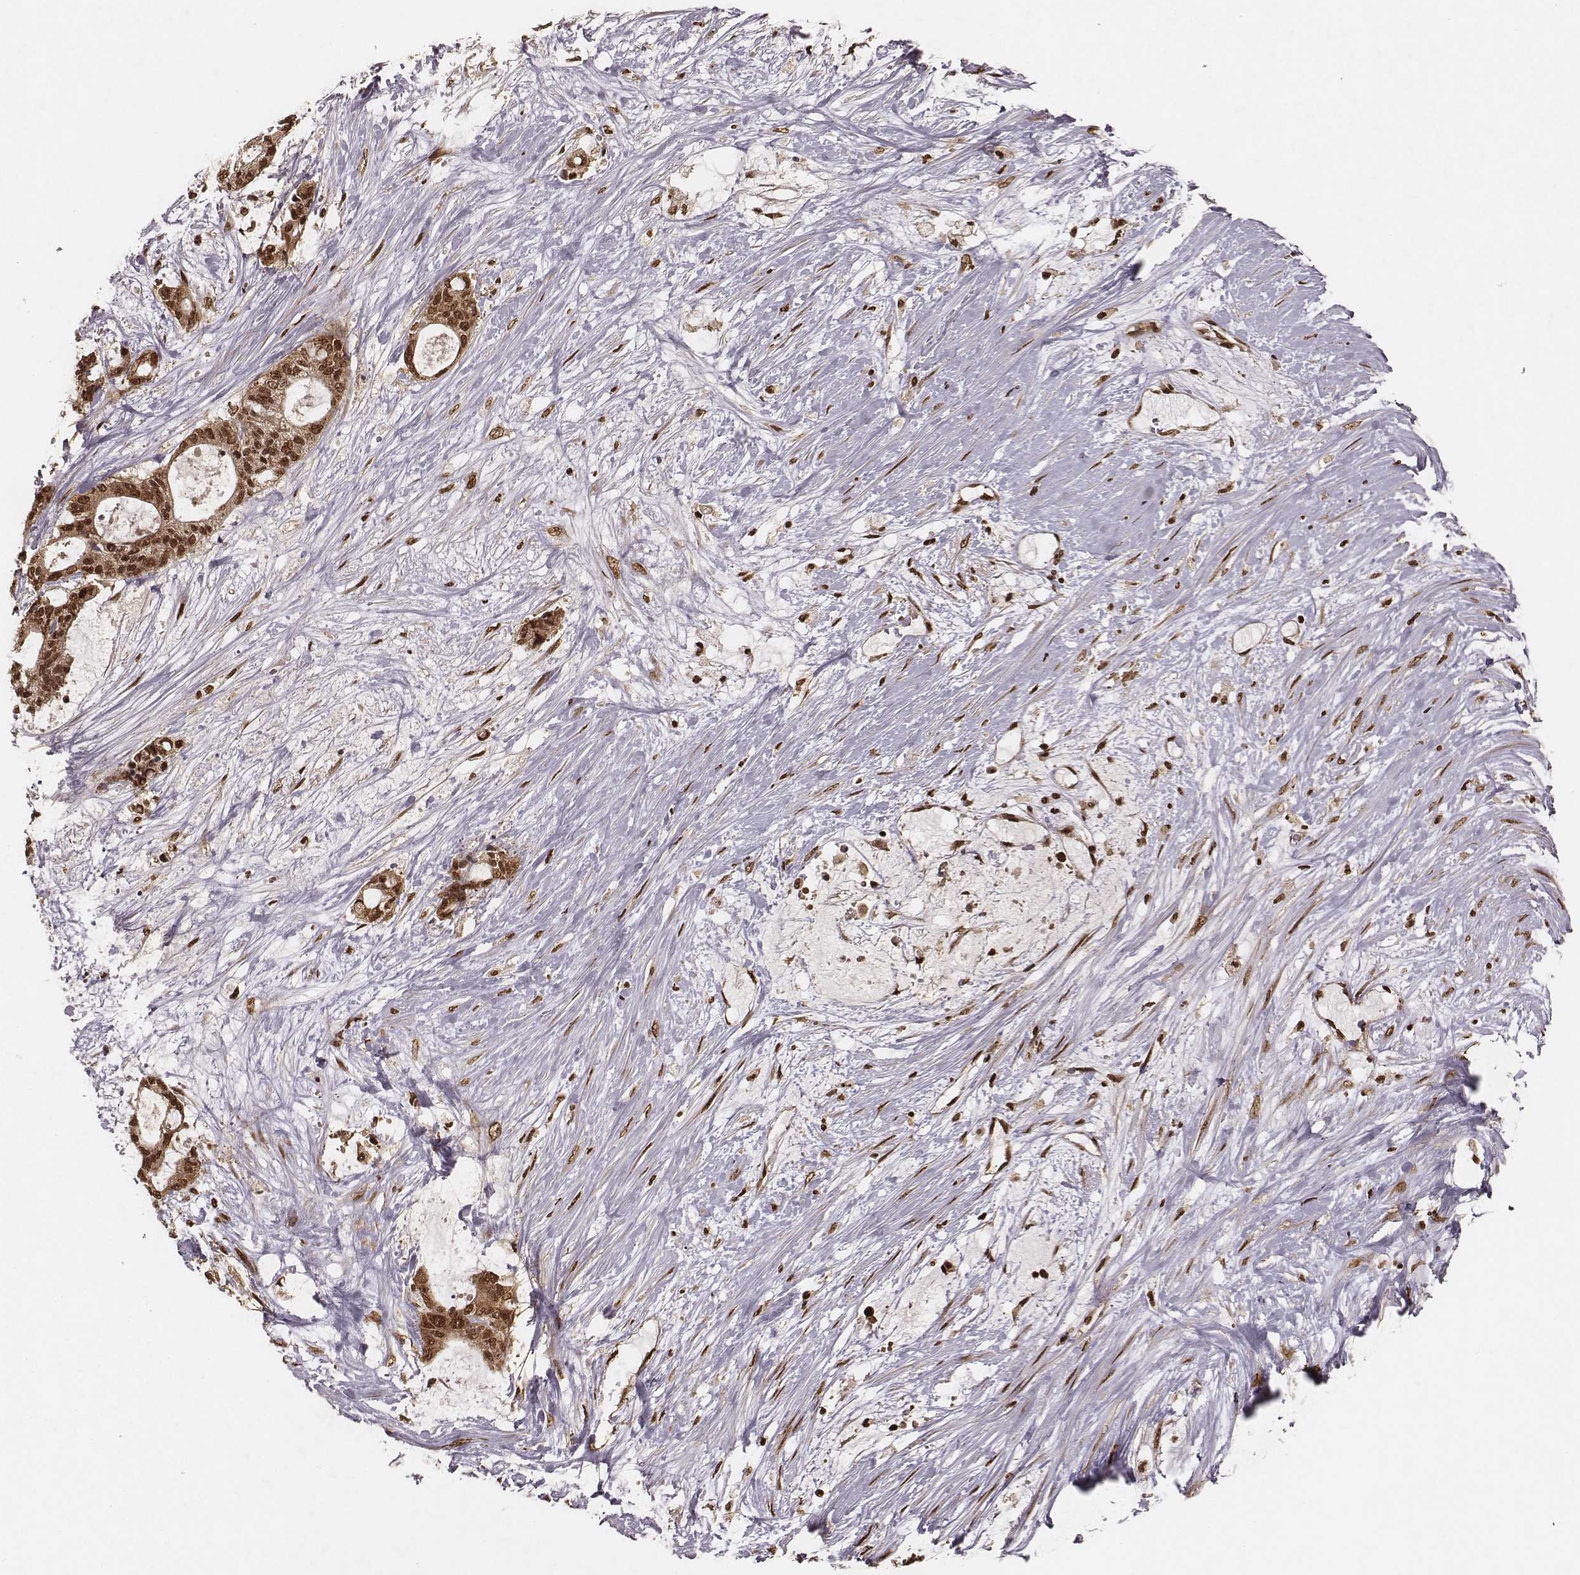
{"staining": {"intensity": "strong", "quantity": ">75%", "location": "cytoplasmic/membranous,nuclear"}, "tissue": "liver cancer", "cell_type": "Tumor cells", "image_type": "cancer", "snomed": [{"axis": "morphology", "description": "Normal tissue, NOS"}, {"axis": "morphology", "description": "Cholangiocarcinoma"}, {"axis": "topography", "description": "Liver"}, {"axis": "topography", "description": "Peripheral nerve tissue"}], "caption": "IHC (DAB) staining of human liver cancer reveals strong cytoplasmic/membranous and nuclear protein positivity in approximately >75% of tumor cells.", "gene": "NFX1", "patient": {"sex": "female", "age": 73}}